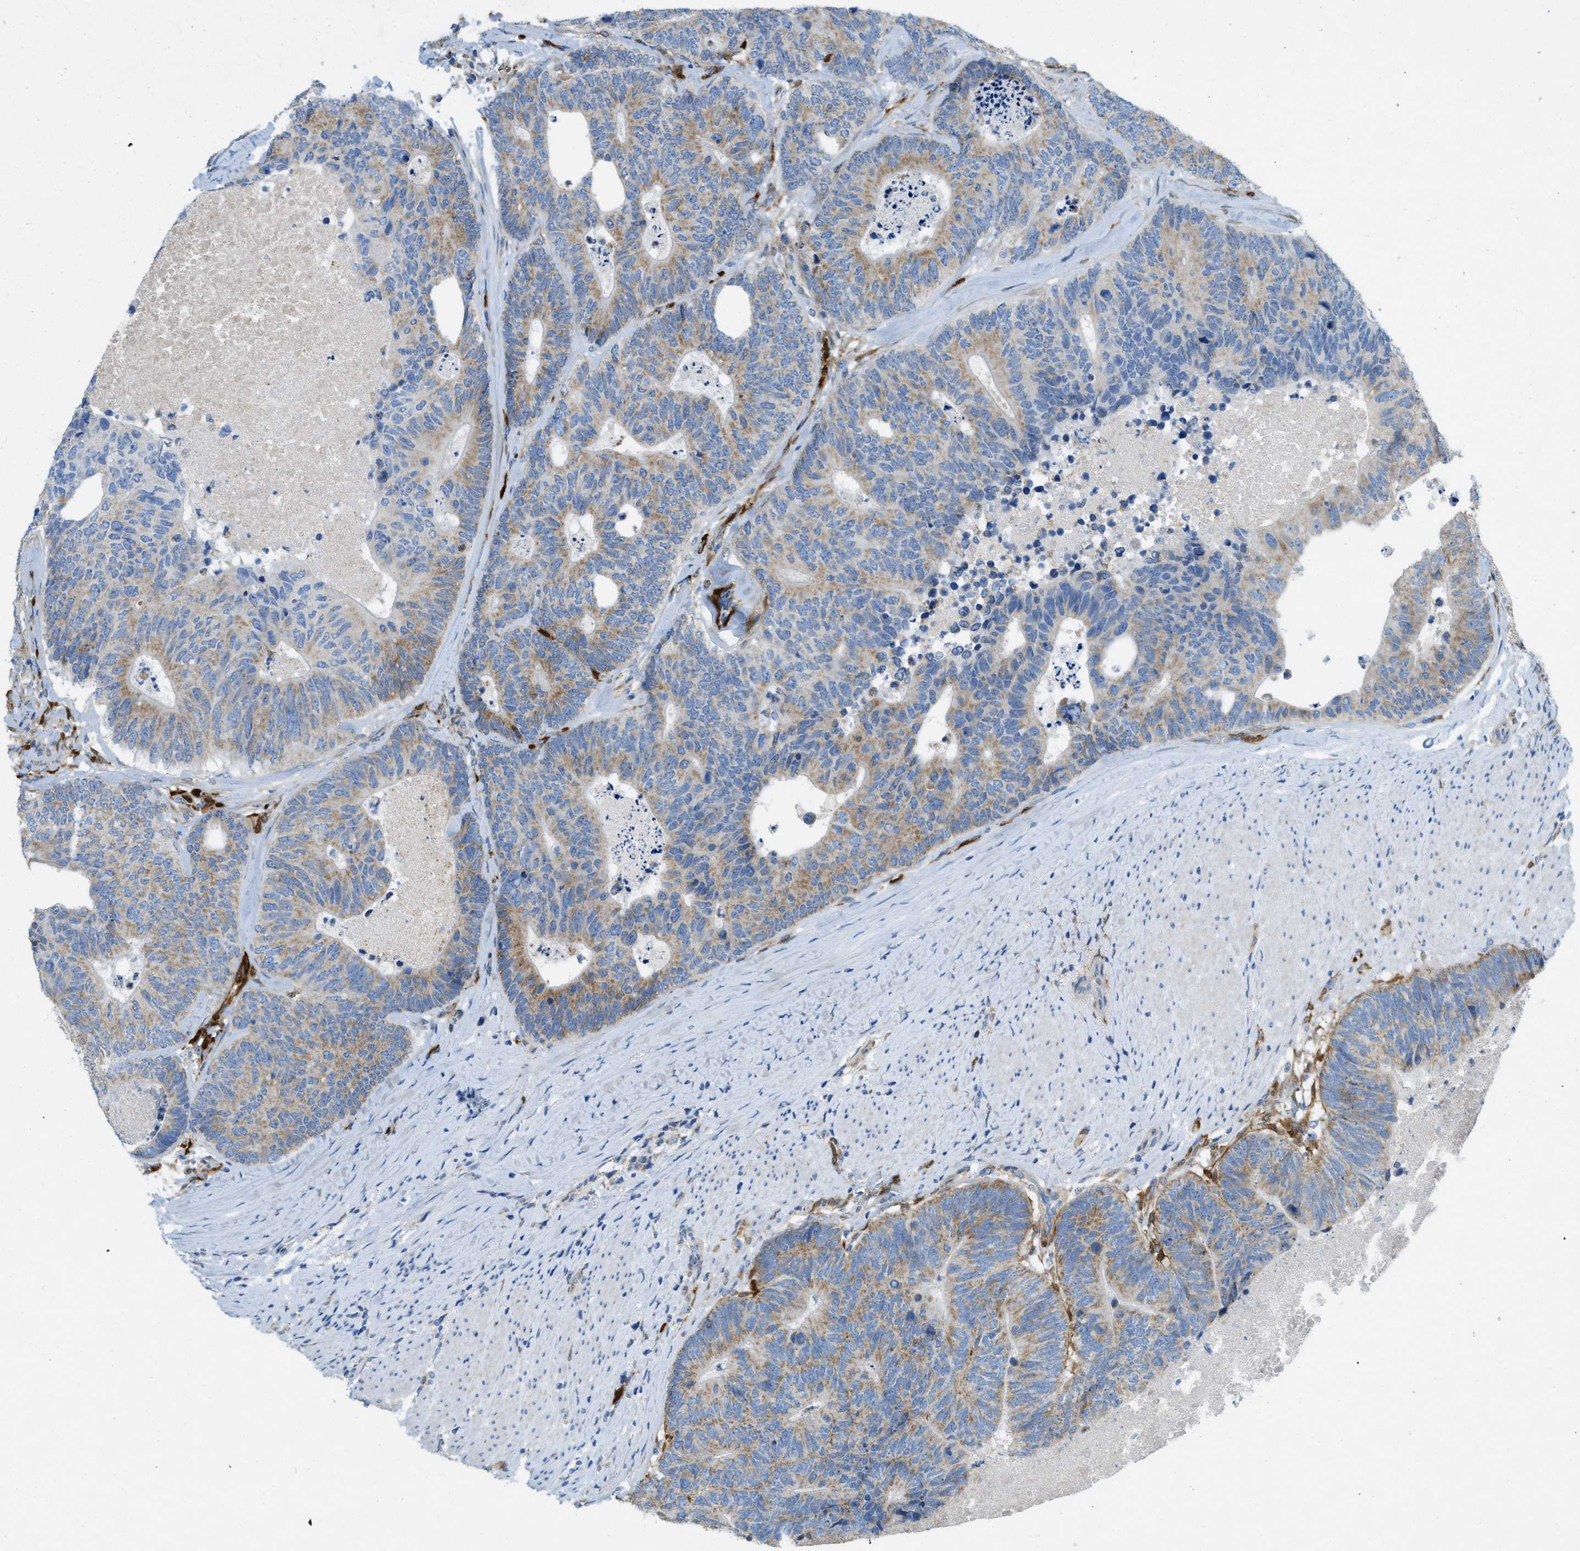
{"staining": {"intensity": "weak", "quantity": ">75%", "location": "cytoplasmic/membranous"}, "tissue": "colorectal cancer", "cell_type": "Tumor cells", "image_type": "cancer", "snomed": [{"axis": "morphology", "description": "Adenocarcinoma, NOS"}, {"axis": "topography", "description": "Colon"}], "caption": "An image showing weak cytoplasmic/membranous staining in about >75% of tumor cells in adenocarcinoma (colorectal), as visualized by brown immunohistochemical staining.", "gene": "CYGB", "patient": {"sex": "female", "age": 67}}